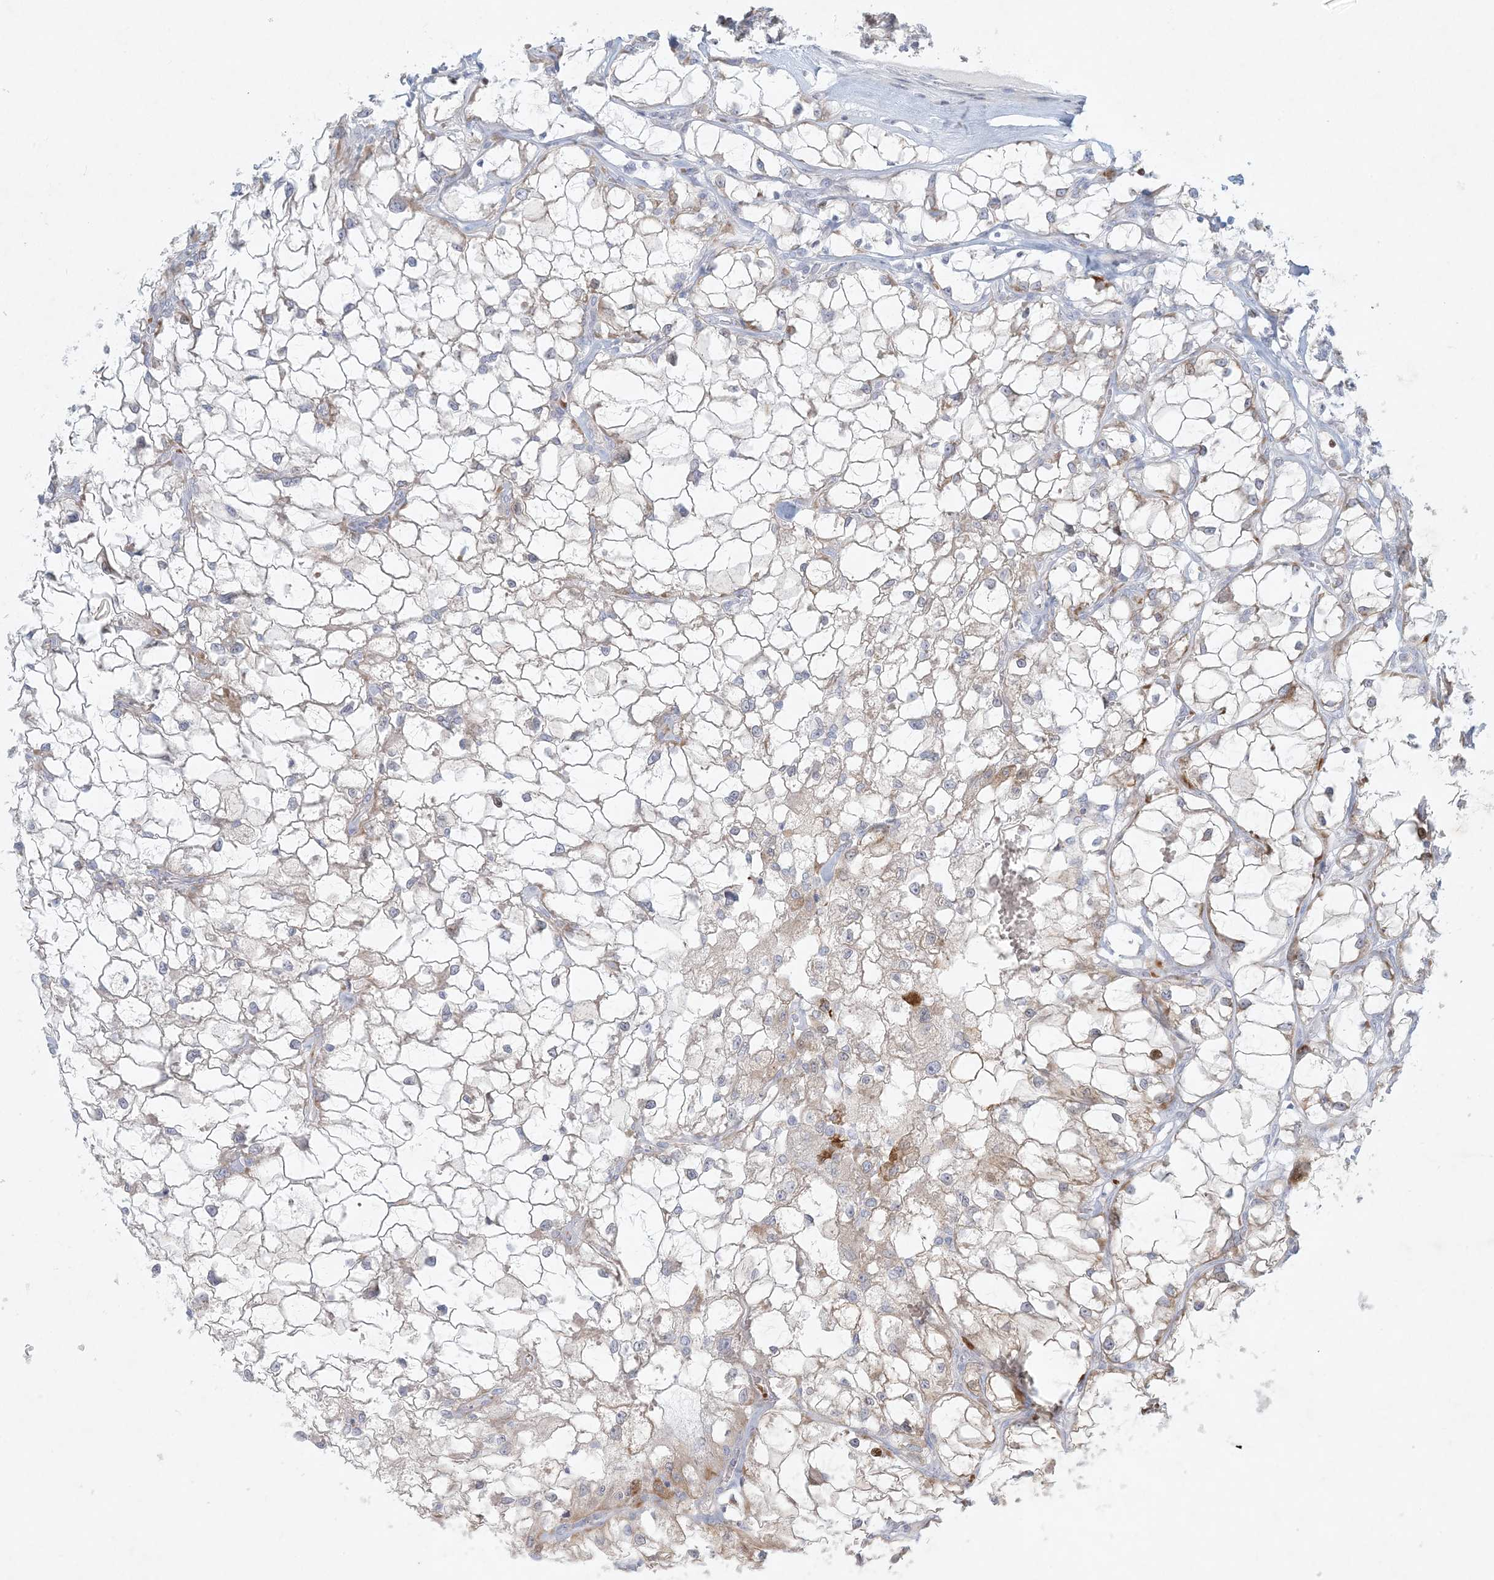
{"staining": {"intensity": "weak", "quantity": "<25%", "location": "cytoplasmic/membranous,nuclear"}, "tissue": "renal cancer", "cell_type": "Tumor cells", "image_type": "cancer", "snomed": [{"axis": "morphology", "description": "Adenocarcinoma, NOS"}, {"axis": "topography", "description": "Kidney"}], "caption": "Protein analysis of renal cancer (adenocarcinoma) reveals no significant positivity in tumor cells. (Stains: DAB (3,3'-diaminobenzidine) immunohistochemistry (IHC) with hematoxylin counter stain, Microscopy: brightfield microscopy at high magnification).", "gene": "ZNF385D", "patient": {"sex": "female", "age": 69}}